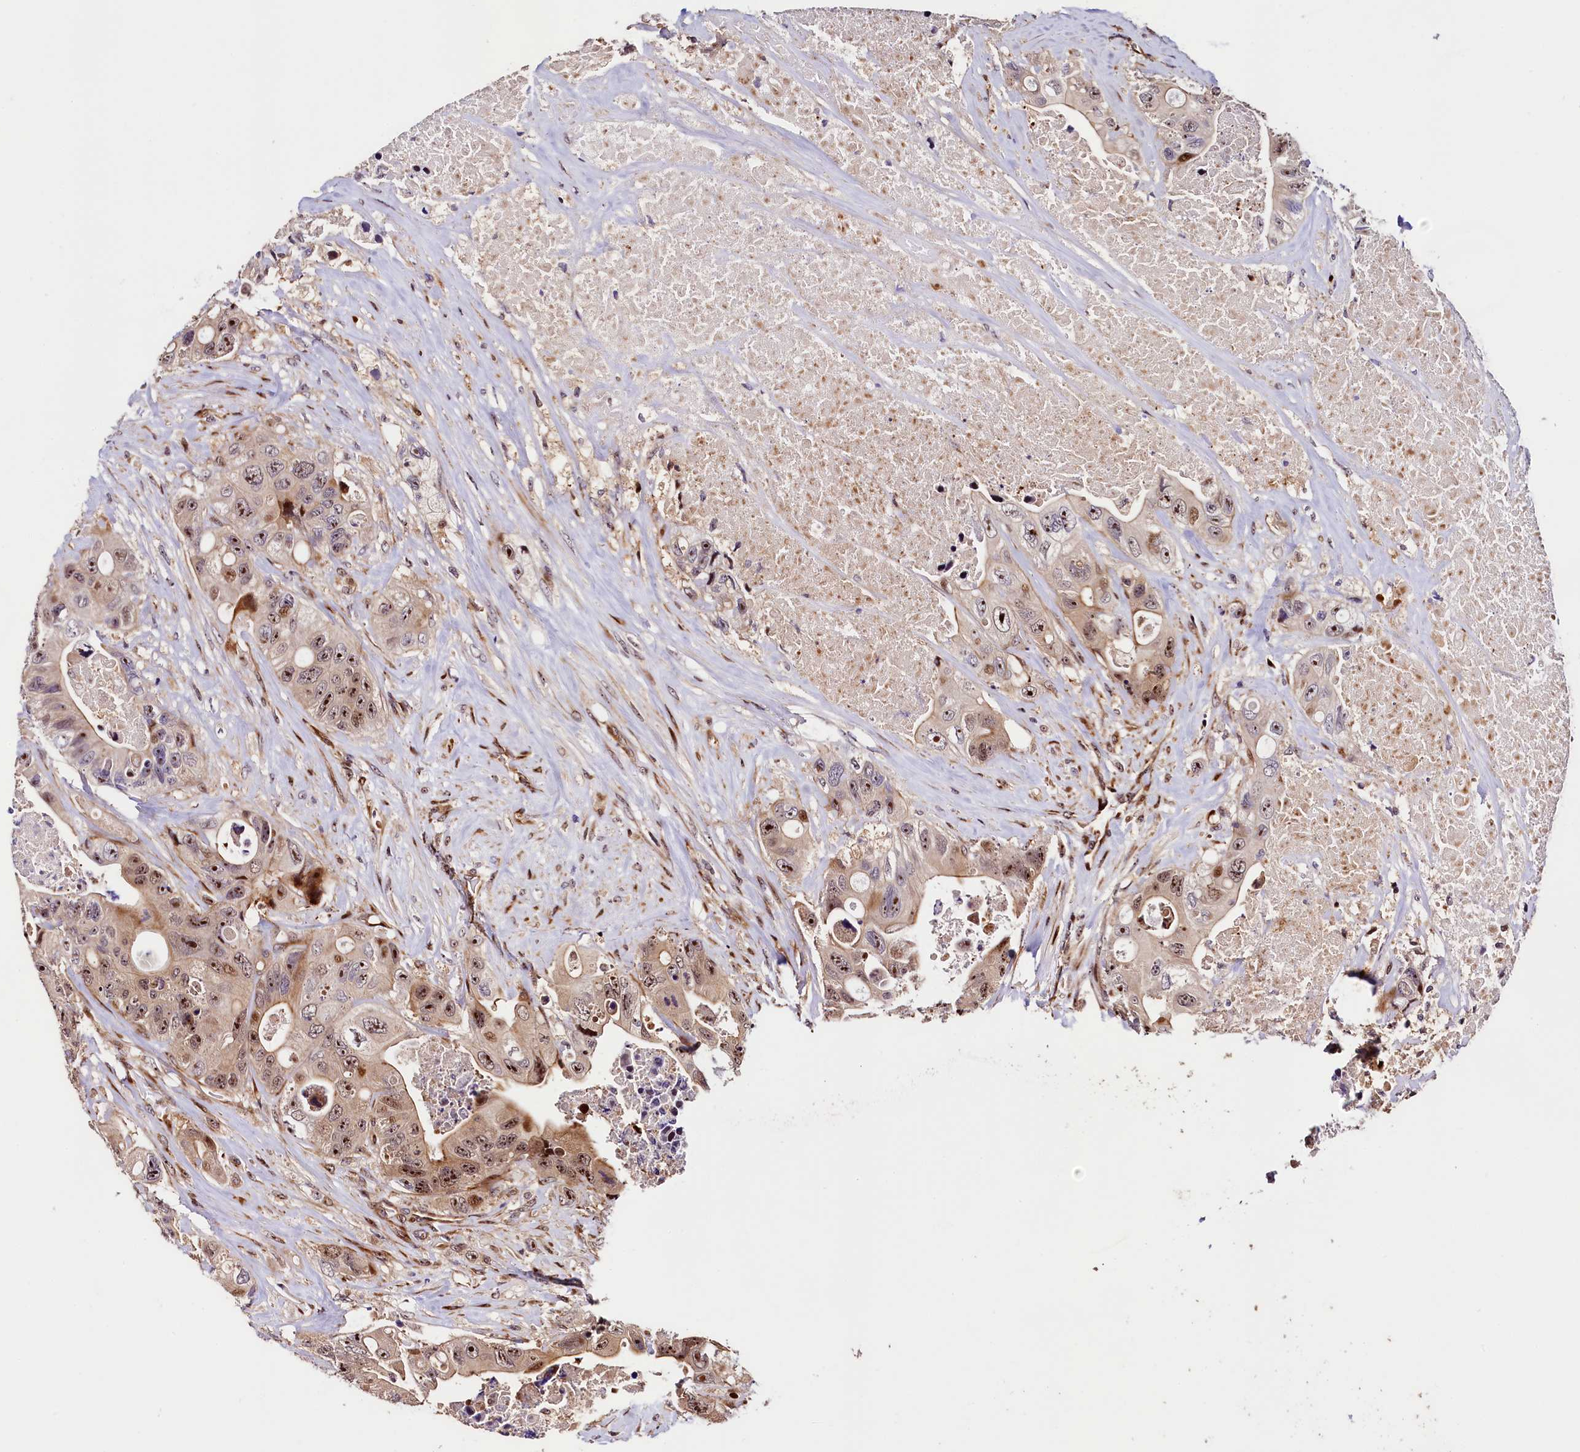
{"staining": {"intensity": "strong", "quantity": "25%-75%", "location": "cytoplasmic/membranous,nuclear"}, "tissue": "colorectal cancer", "cell_type": "Tumor cells", "image_type": "cancer", "snomed": [{"axis": "morphology", "description": "Adenocarcinoma, NOS"}, {"axis": "topography", "description": "Colon"}], "caption": "Immunohistochemical staining of colorectal cancer (adenocarcinoma) reveals strong cytoplasmic/membranous and nuclear protein staining in about 25%-75% of tumor cells.", "gene": "TRMT112", "patient": {"sex": "female", "age": 46}}